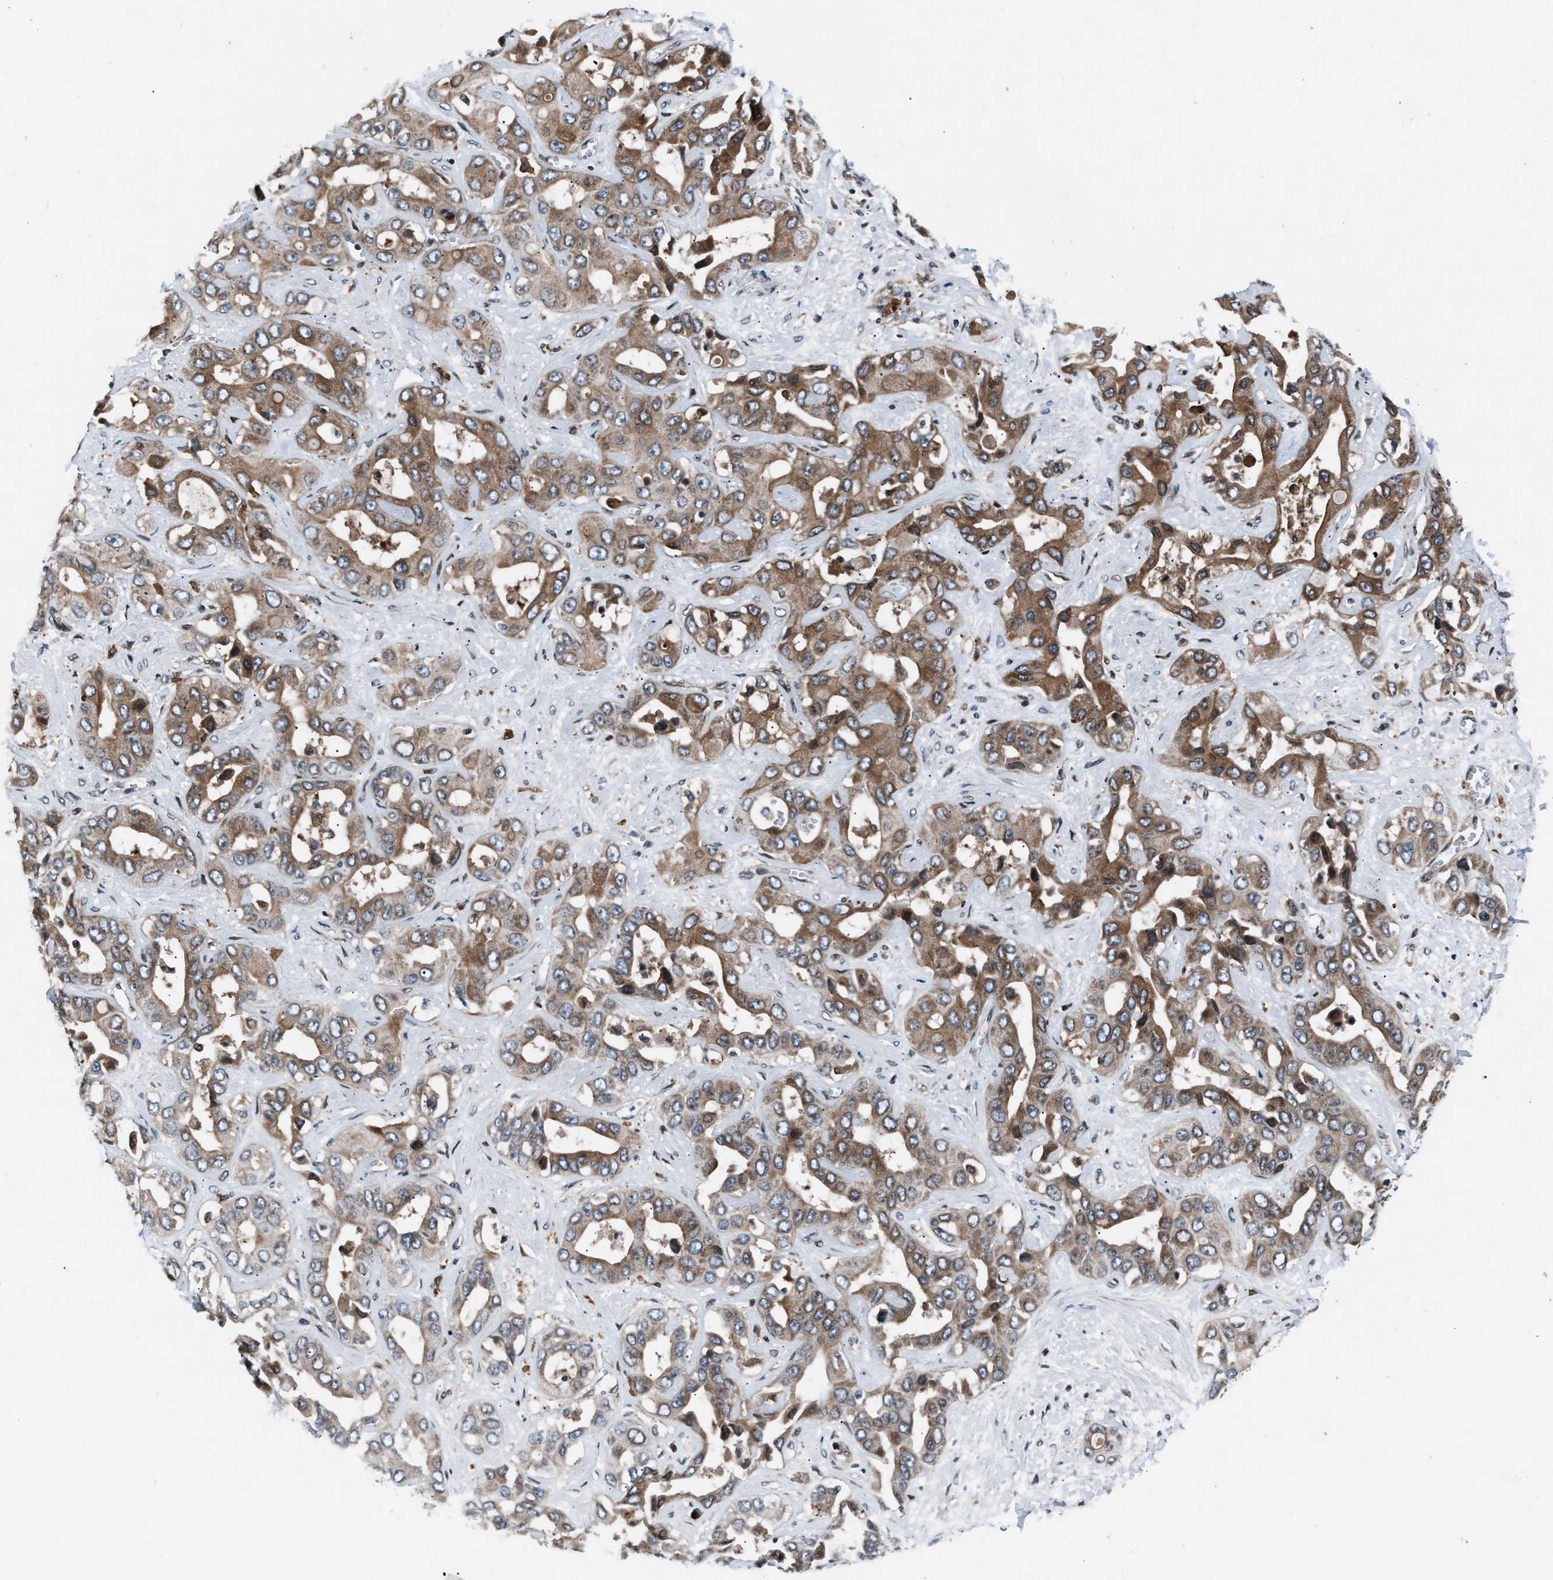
{"staining": {"intensity": "moderate", "quantity": ">75%", "location": "cytoplasmic/membranous"}, "tissue": "liver cancer", "cell_type": "Tumor cells", "image_type": "cancer", "snomed": [{"axis": "morphology", "description": "Cholangiocarcinoma"}, {"axis": "topography", "description": "Liver"}], "caption": "An immunohistochemistry image of tumor tissue is shown. Protein staining in brown labels moderate cytoplasmic/membranous positivity in cholangiocarcinoma (liver) within tumor cells. (IHC, brightfield microscopy, high magnification).", "gene": "DYNC2I1", "patient": {"sex": "female", "age": 52}}